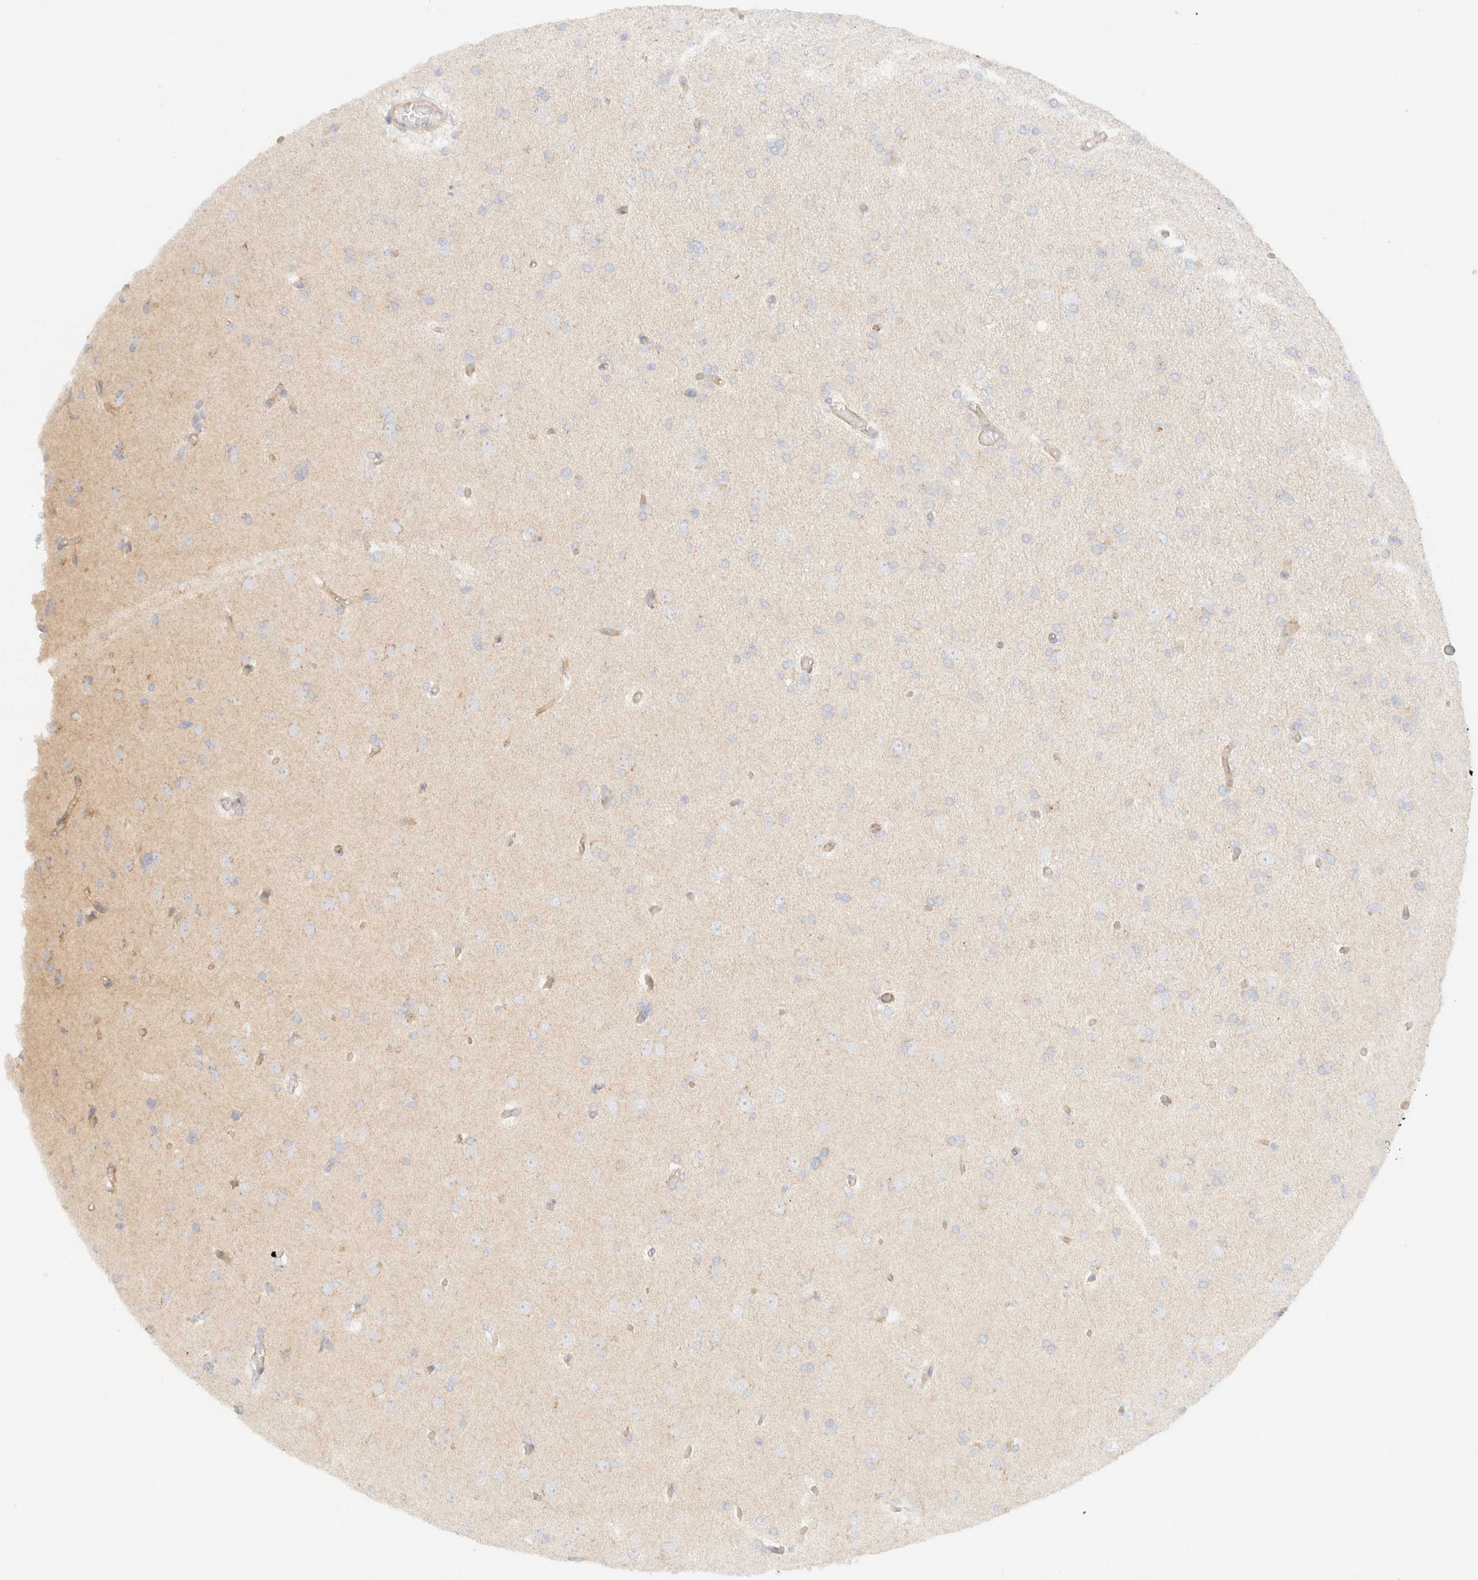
{"staining": {"intensity": "negative", "quantity": "none", "location": "none"}, "tissue": "glioma", "cell_type": "Tumor cells", "image_type": "cancer", "snomed": [{"axis": "morphology", "description": "Glioma, malignant, High grade"}, {"axis": "topography", "description": "Cerebral cortex"}], "caption": "Tumor cells are negative for brown protein staining in high-grade glioma (malignant).", "gene": "MYO10", "patient": {"sex": "female", "age": 36}}